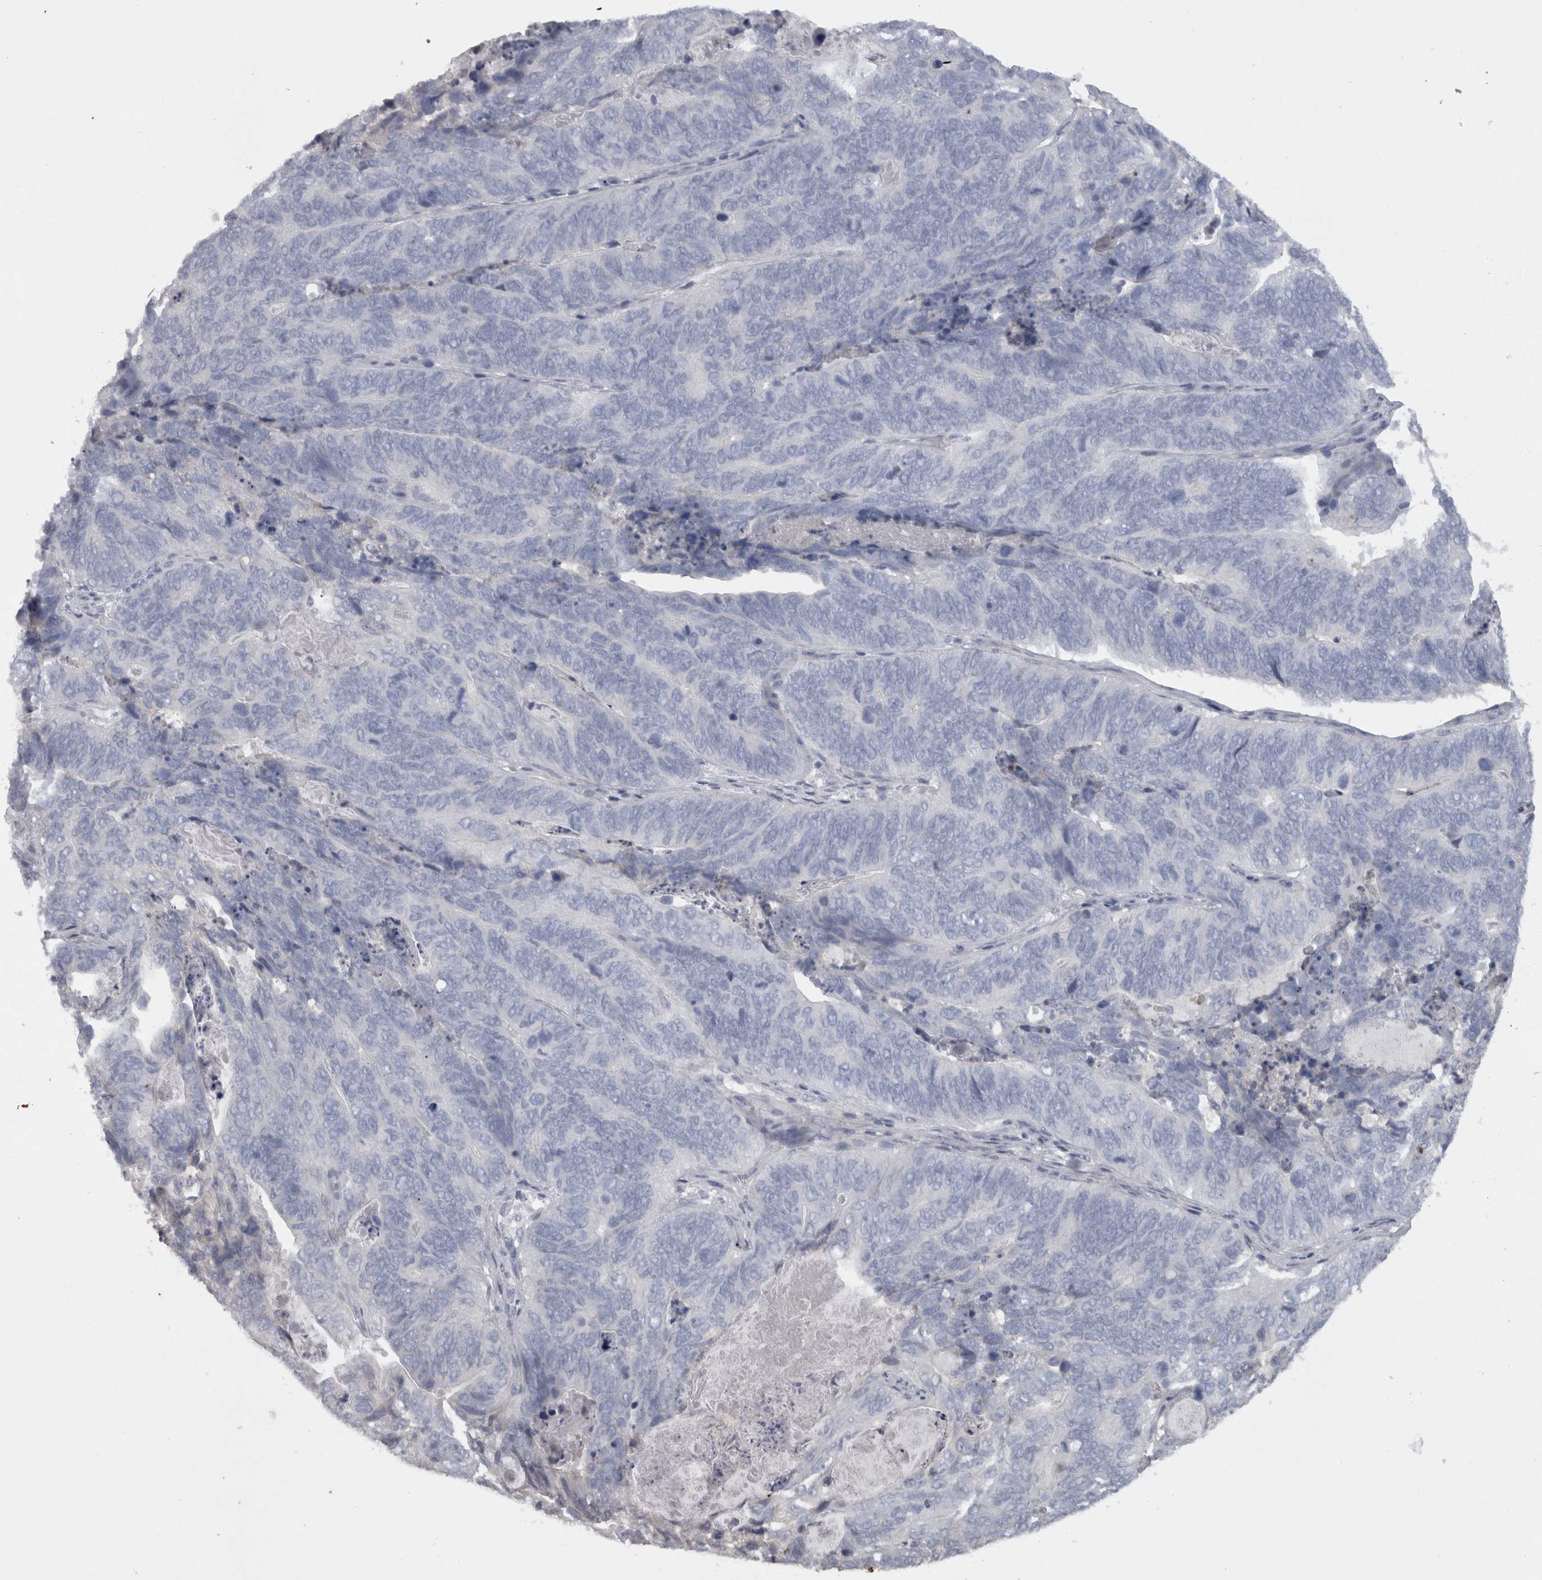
{"staining": {"intensity": "negative", "quantity": "none", "location": "none"}, "tissue": "stomach cancer", "cell_type": "Tumor cells", "image_type": "cancer", "snomed": [{"axis": "morphology", "description": "Normal tissue, NOS"}, {"axis": "morphology", "description": "Adenocarcinoma, NOS"}, {"axis": "topography", "description": "Stomach"}], "caption": "There is no significant positivity in tumor cells of adenocarcinoma (stomach). The staining was performed using DAB (3,3'-diaminobenzidine) to visualize the protein expression in brown, while the nuclei were stained in blue with hematoxylin (Magnification: 20x).", "gene": "CAMK2D", "patient": {"sex": "female", "age": 89}}